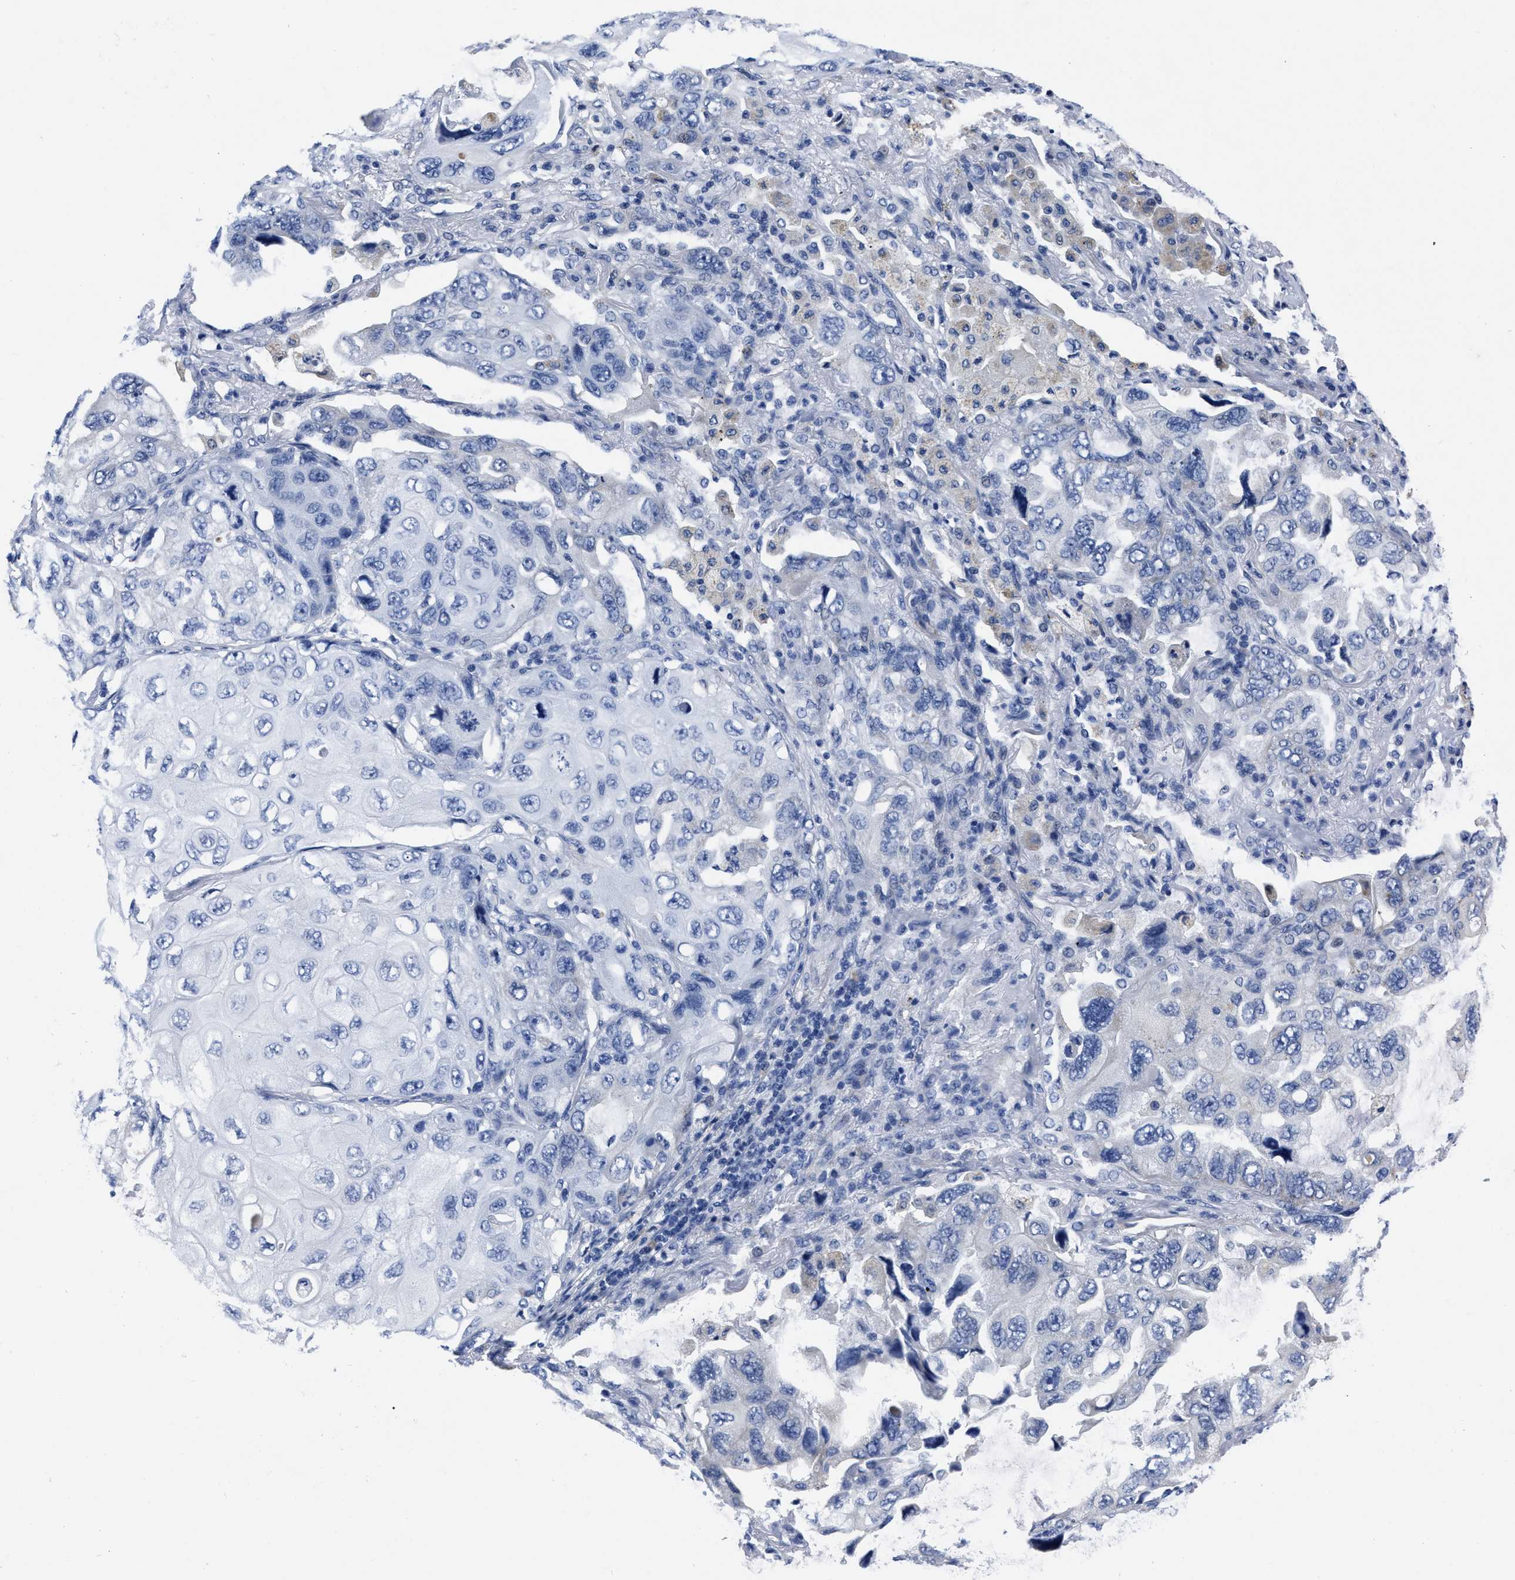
{"staining": {"intensity": "negative", "quantity": "none", "location": "none"}, "tissue": "lung cancer", "cell_type": "Tumor cells", "image_type": "cancer", "snomed": [{"axis": "morphology", "description": "Squamous cell carcinoma, NOS"}, {"axis": "topography", "description": "Lung"}], "caption": "Immunohistochemical staining of lung cancer (squamous cell carcinoma) exhibits no significant positivity in tumor cells.", "gene": "MOV10L1", "patient": {"sex": "female", "age": 73}}